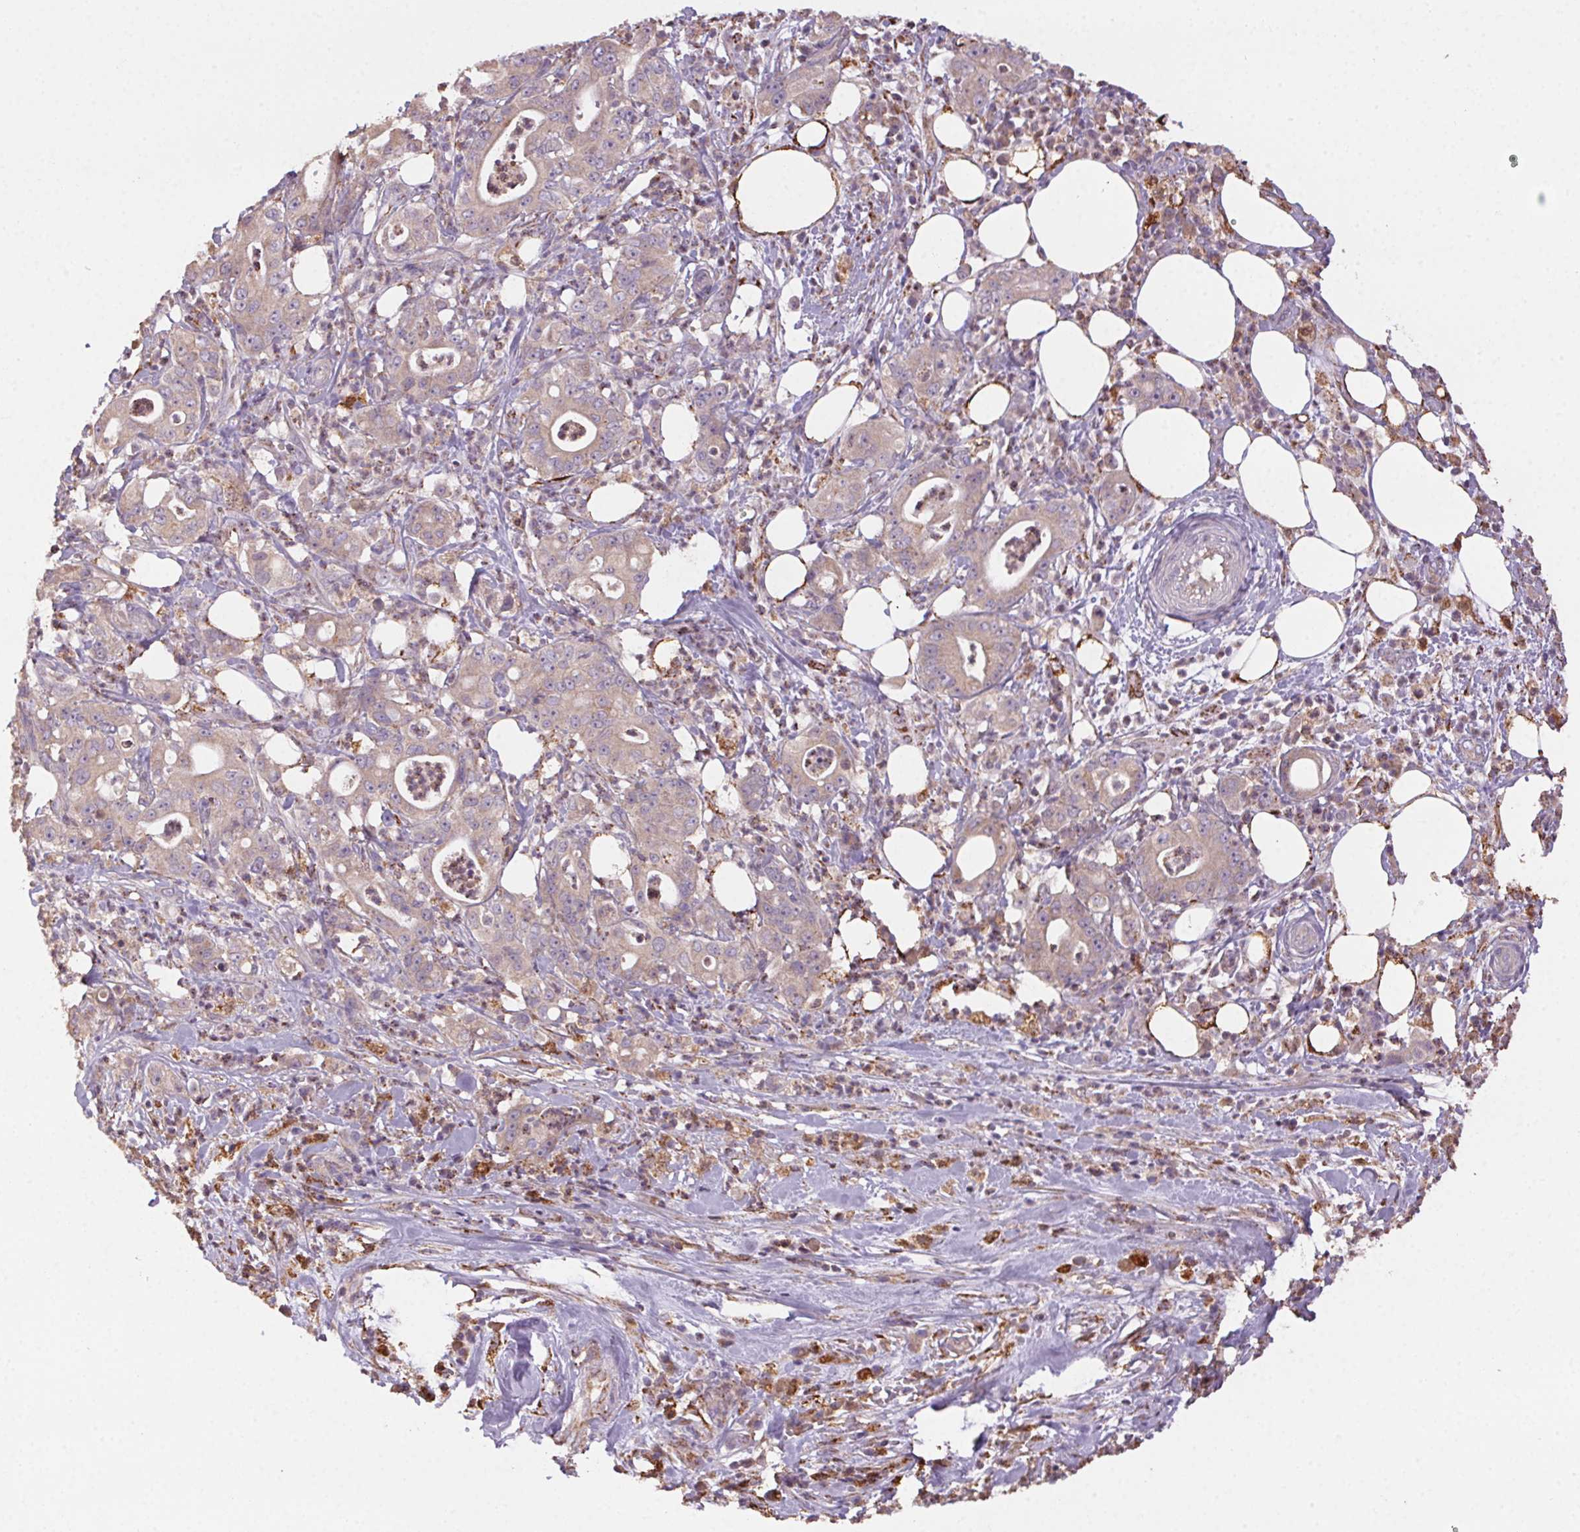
{"staining": {"intensity": "weak", "quantity": "25%-75%", "location": "cytoplasmic/membranous"}, "tissue": "pancreatic cancer", "cell_type": "Tumor cells", "image_type": "cancer", "snomed": [{"axis": "morphology", "description": "Adenocarcinoma, NOS"}, {"axis": "topography", "description": "Pancreas"}], "caption": "A histopathology image of human adenocarcinoma (pancreatic) stained for a protein reveals weak cytoplasmic/membranous brown staining in tumor cells. (DAB (3,3'-diaminobenzidine) IHC with brightfield microscopy, high magnification).", "gene": "FNBP1L", "patient": {"sex": "male", "age": 71}}